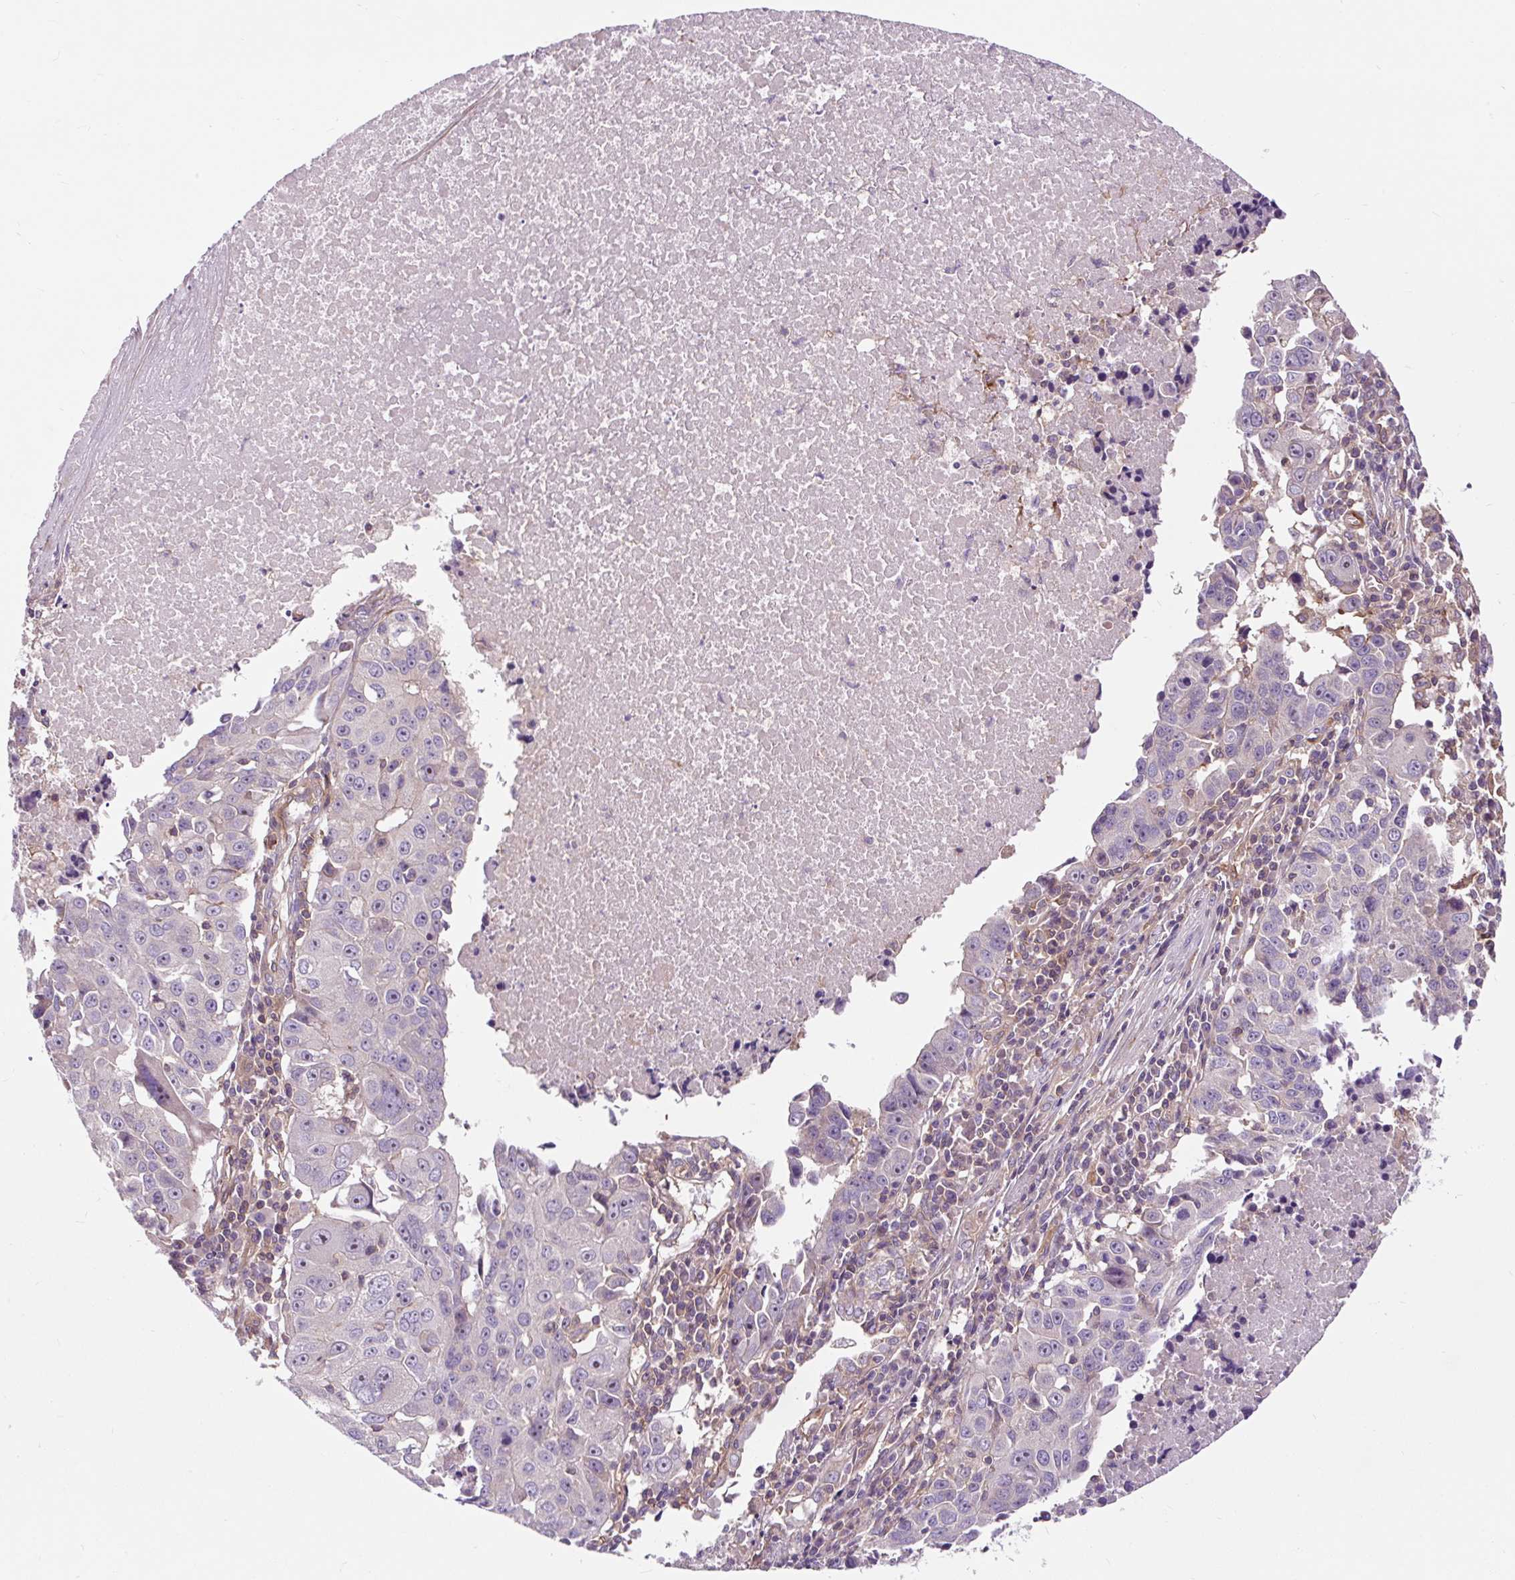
{"staining": {"intensity": "negative", "quantity": "none", "location": "none"}, "tissue": "lung cancer", "cell_type": "Tumor cells", "image_type": "cancer", "snomed": [{"axis": "morphology", "description": "Squamous cell carcinoma, NOS"}, {"axis": "topography", "description": "Lung"}], "caption": "Immunohistochemistry histopathology image of neoplastic tissue: human lung cancer stained with DAB (3,3'-diaminobenzidine) reveals no significant protein staining in tumor cells.", "gene": "PCDHGB3", "patient": {"sex": "female", "age": 66}}